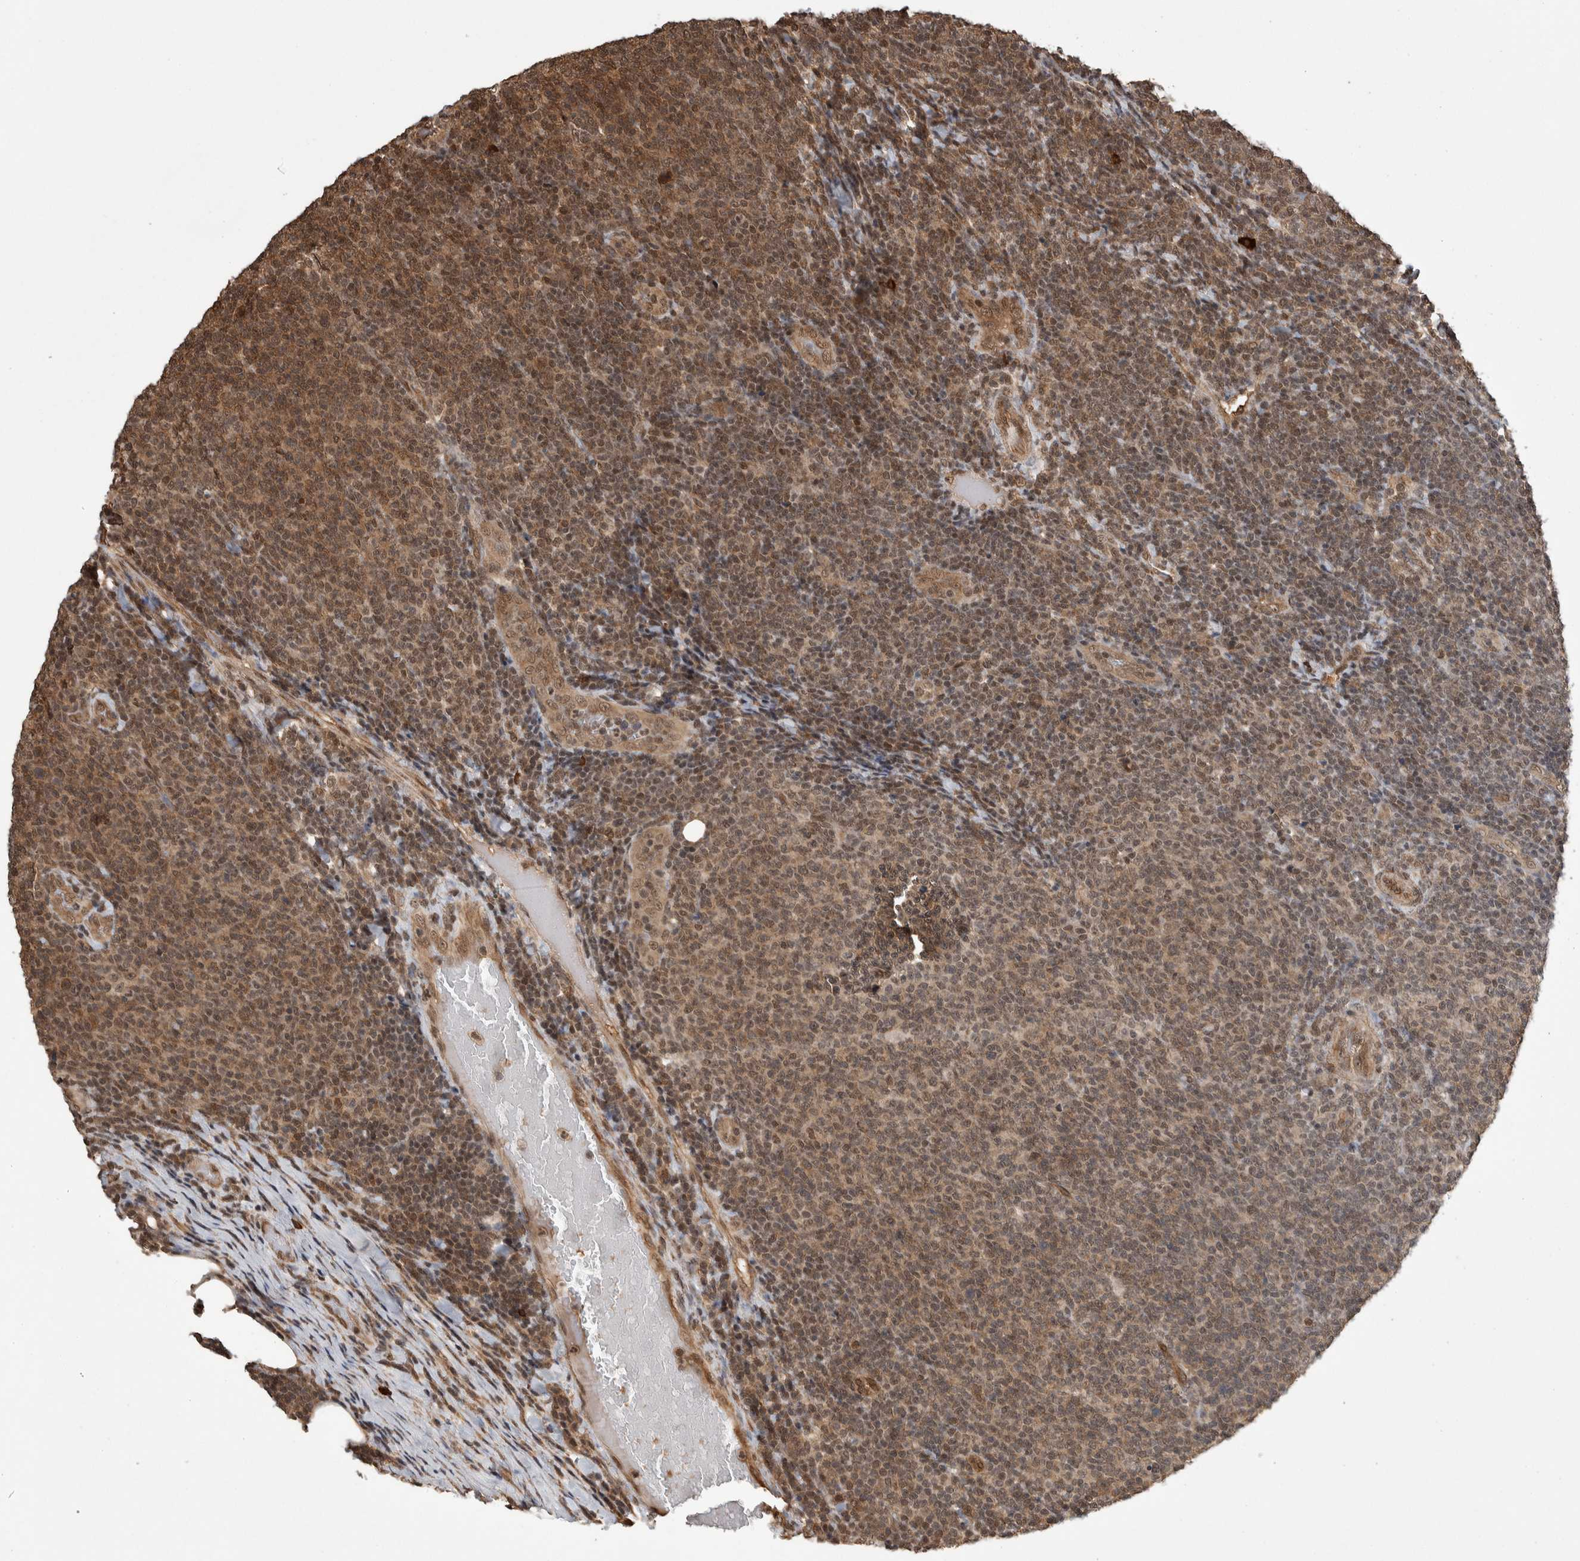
{"staining": {"intensity": "moderate", "quantity": ">75%", "location": "cytoplasmic/membranous,nuclear"}, "tissue": "lymphoma", "cell_type": "Tumor cells", "image_type": "cancer", "snomed": [{"axis": "morphology", "description": "Malignant lymphoma, non-Hodgkin's type, Low grade"}, {"axis": "topography", "description": "Lymph node"}], "caption": "Moderate cytoplasmic/membranous and nuclear expression is present in approximately >75% of tumor cells in low-grade malignant lymphoma, non-Hodgkin's type.", "gene": "ZNF592", "patient": {"sex": "male", "age": 66}}